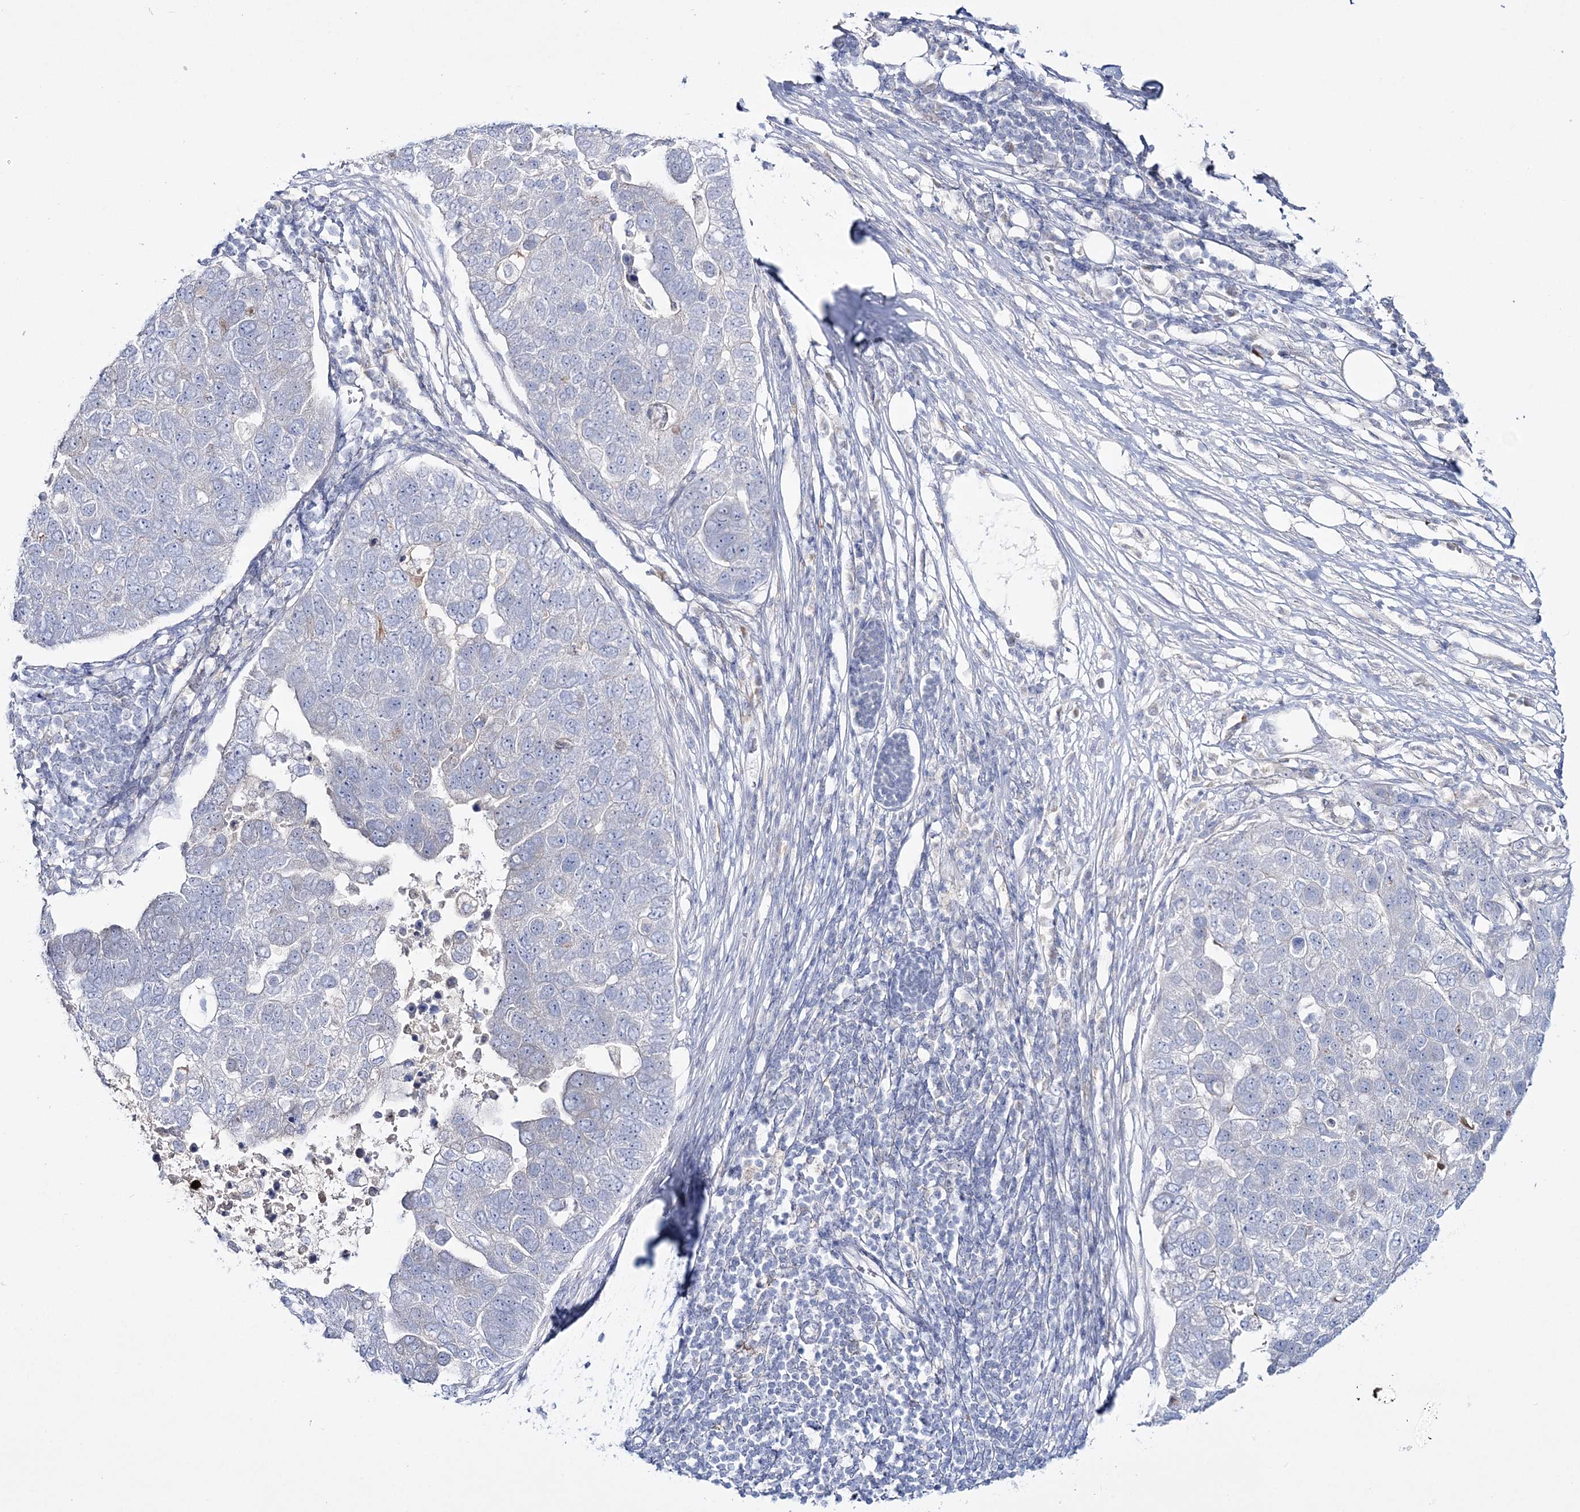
{"staining": {"intensity": "negative", "quantity": "none", "location": "none"}, "tissue": "pancreatic cancer", "cell_type": "Tumor cells", "image_type": "cancer", "snomed": [{"axis": "morphology", "description": "Adenocarcinoma, NOS"}, {"axis": "topography", "description": "Pancreas"}], "caption": "Histopathology image shows no protein positivity in tumor cells of adenocarcinoma (pancreatic) tissue. (DAB immunohistochemistry with hematoxylin counter stain).", "gene": "WDSUB1", "patient": {"sex": "female", "age": 61}}